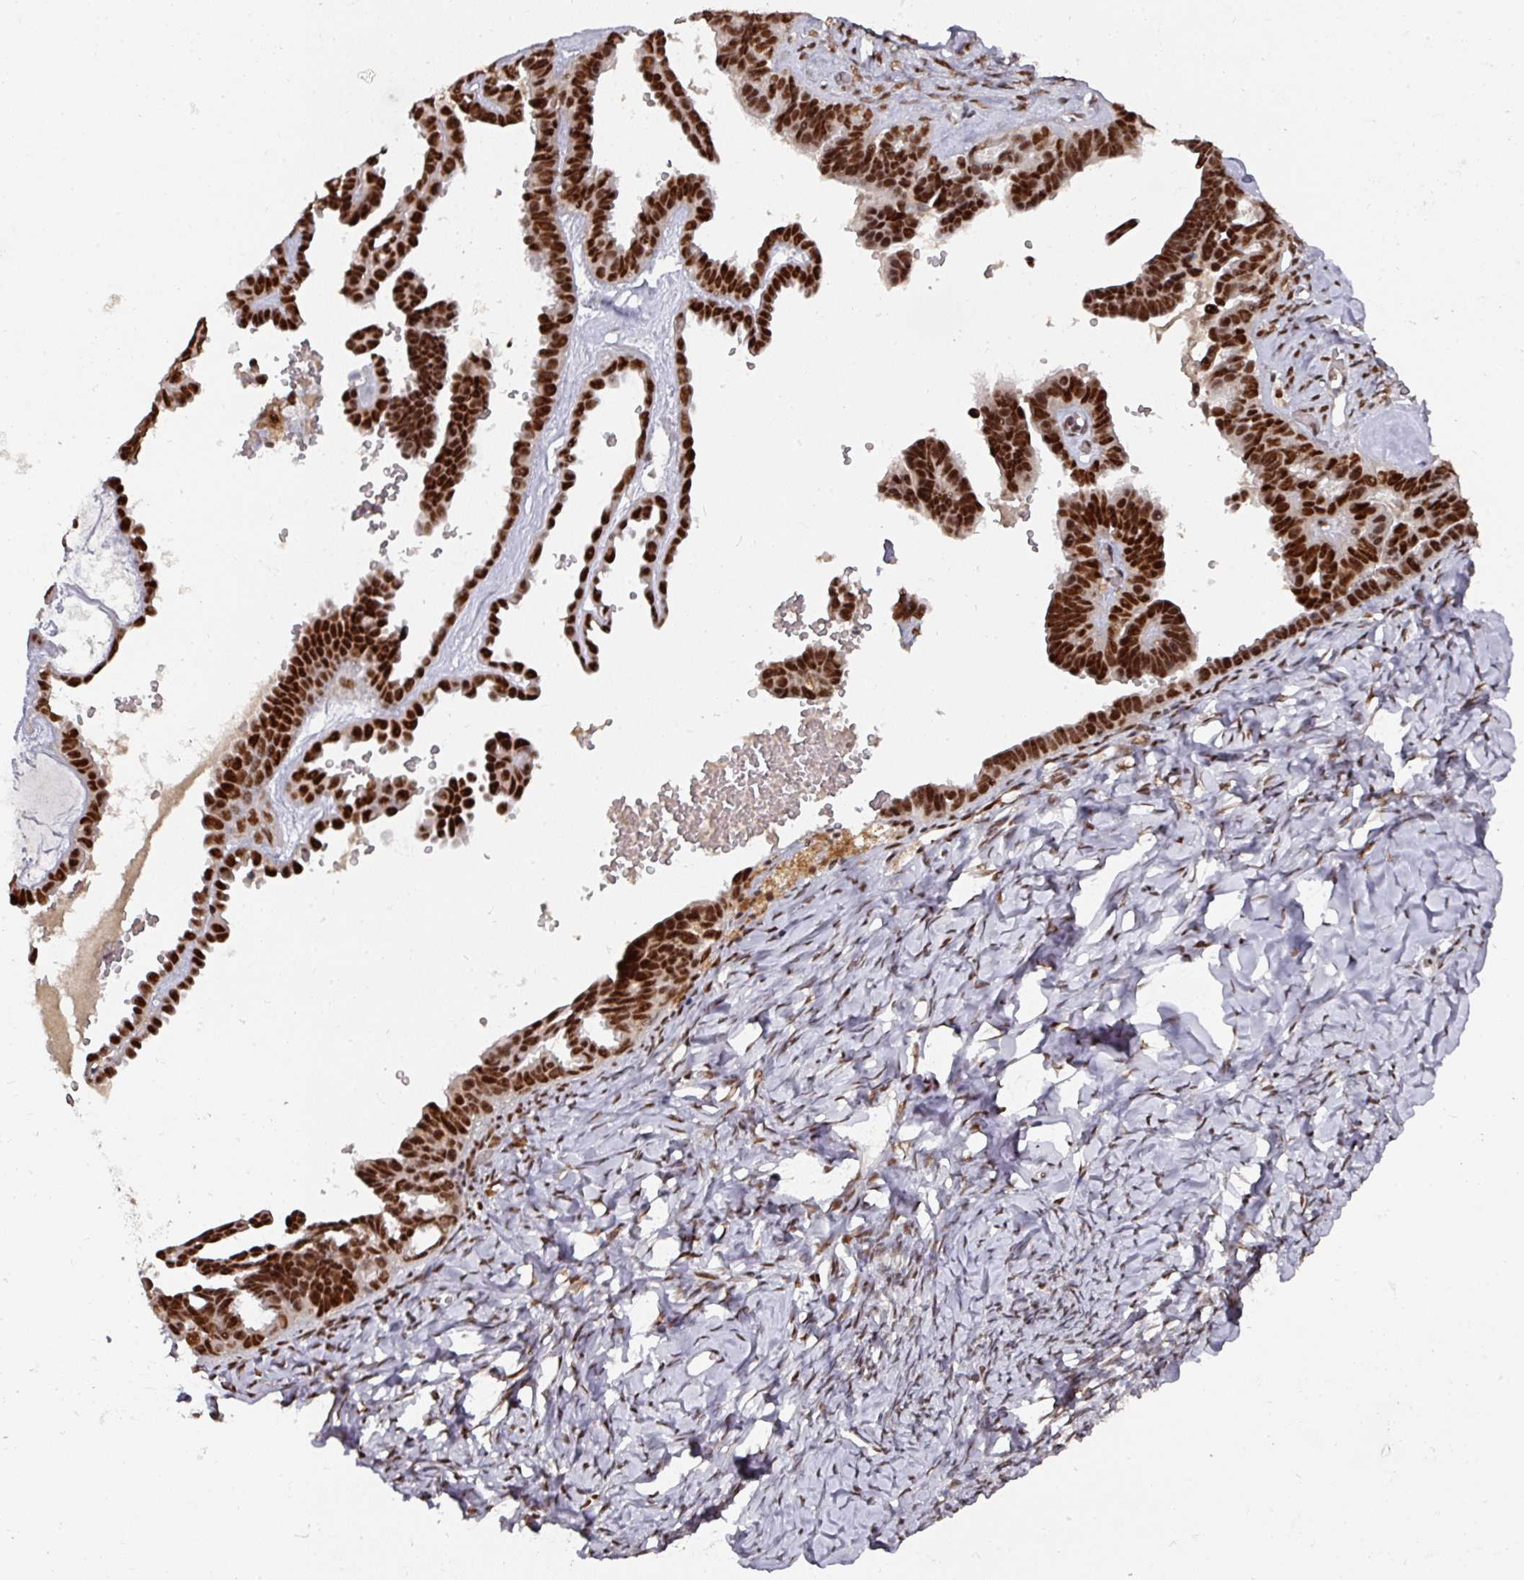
{"staining": {"intensity": "strong", "quantity": ">75%", "location": "nuclear"}, "tissue": "ovarian cancer", "cell_type": "Tumor cells", "image_type": "cancer", "snomed": [{"axis": "morphology", "description": "Cystadenocarcinoma, serous, NOS"}, {"axis": "topography", "description": "Ovary"}], "caption": "This is a histology image of immunohistochemistry staining of serous cystadenocarcinoma (ovarian), which shows strong positivity in the nuclear of tumor cells.", "gene": "MEPCE", "patient": {"sex": "female", "age": 69}}